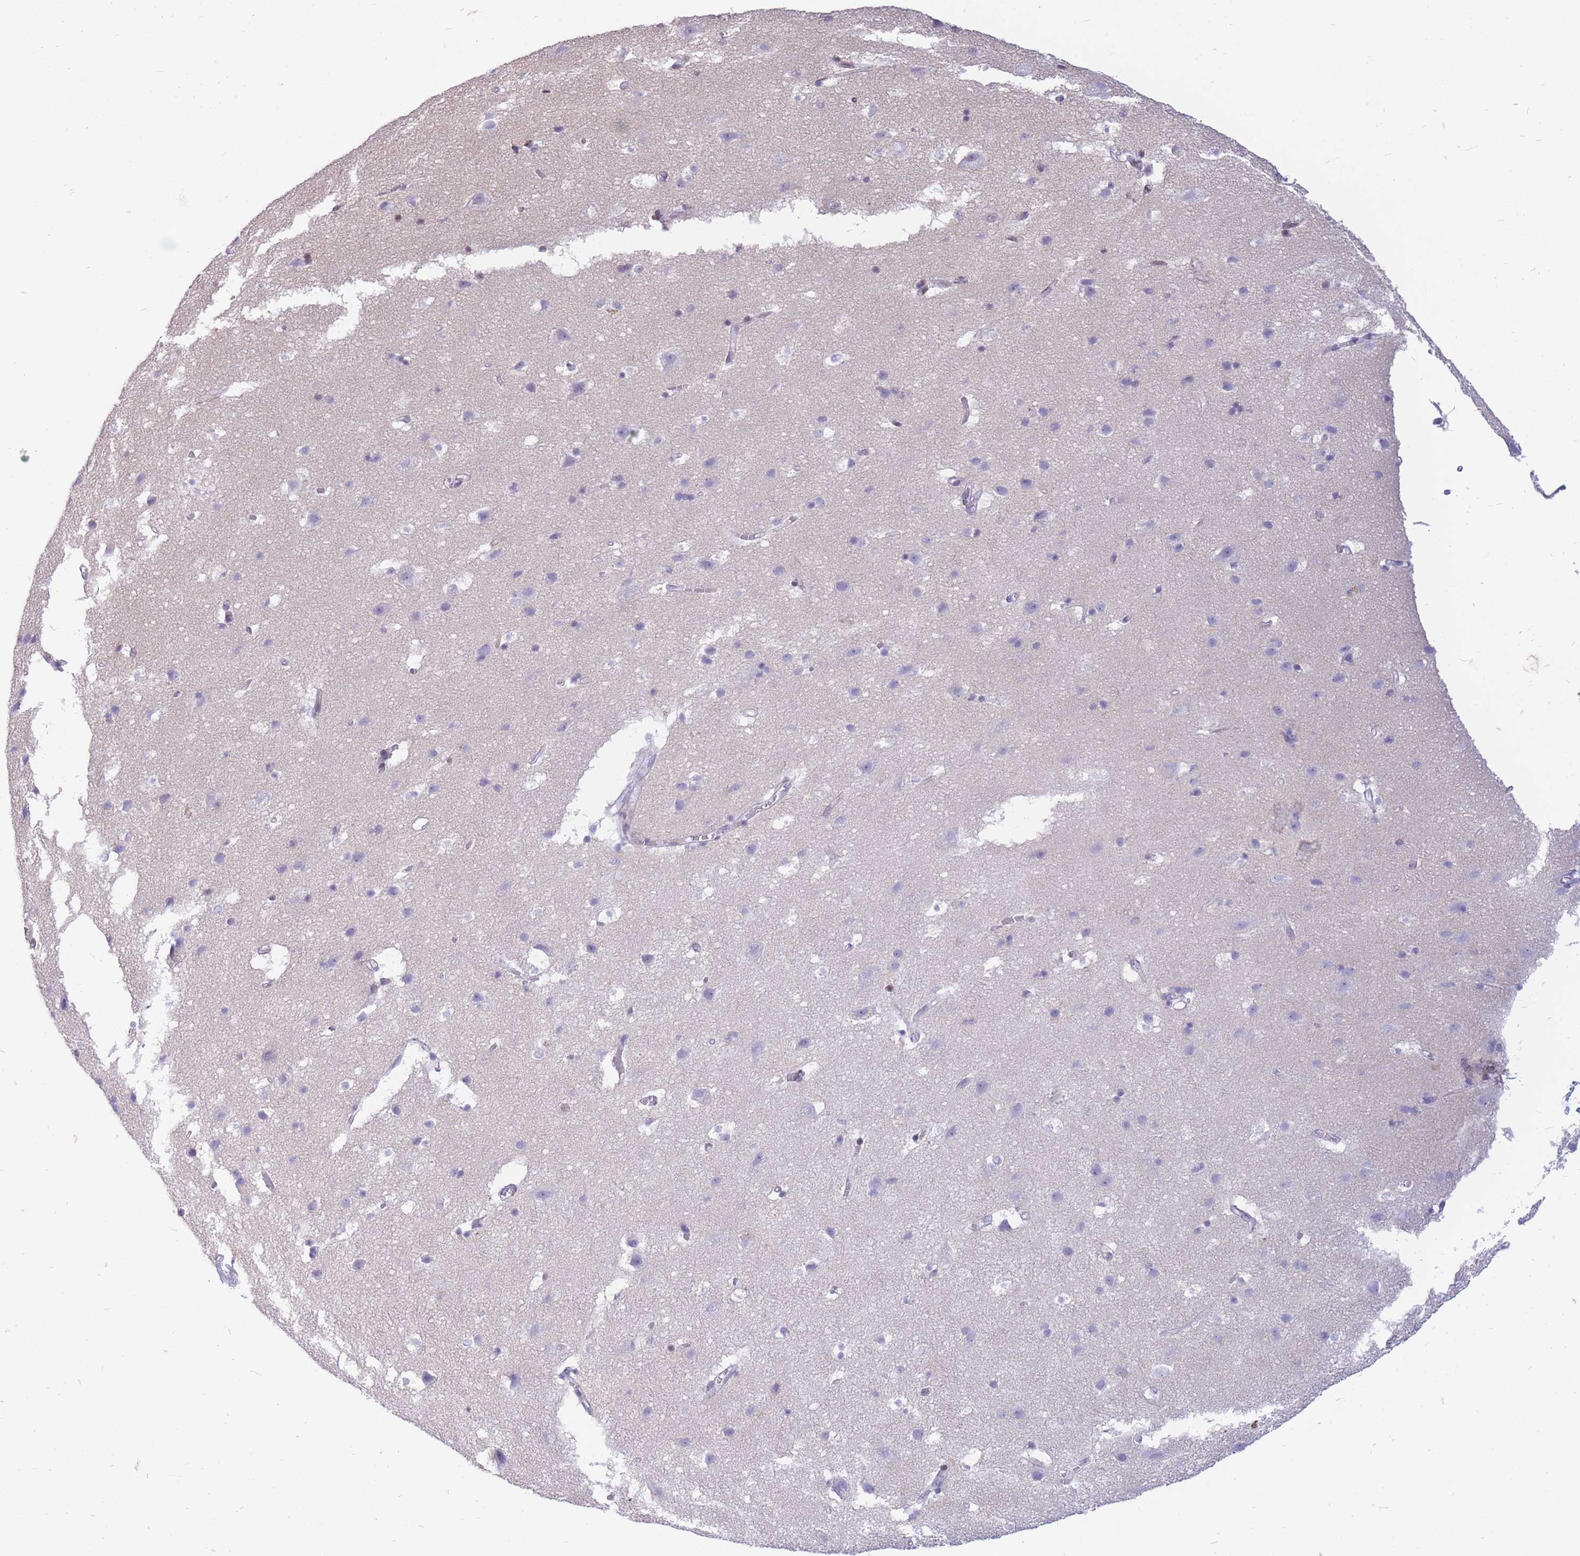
{"staining": {"intensity": "negative", "quantity": "none", "location": "none"}, "tissue": "cerebral cortex", "cell_type": "Endothelial cells", "image_type": "normal", "snomed": [{"axis": "morphology", "description": "Normal tissue, NOS"}, {"axis": "topography", "description": "Cerebral cortex"}], "caption": "DAB immunohistochemical staining of normal cerebral cortex shows no significant staining in endothelial cells.", "gene": "ZFP37", "patient": {"sex": "male", "age": 54}}